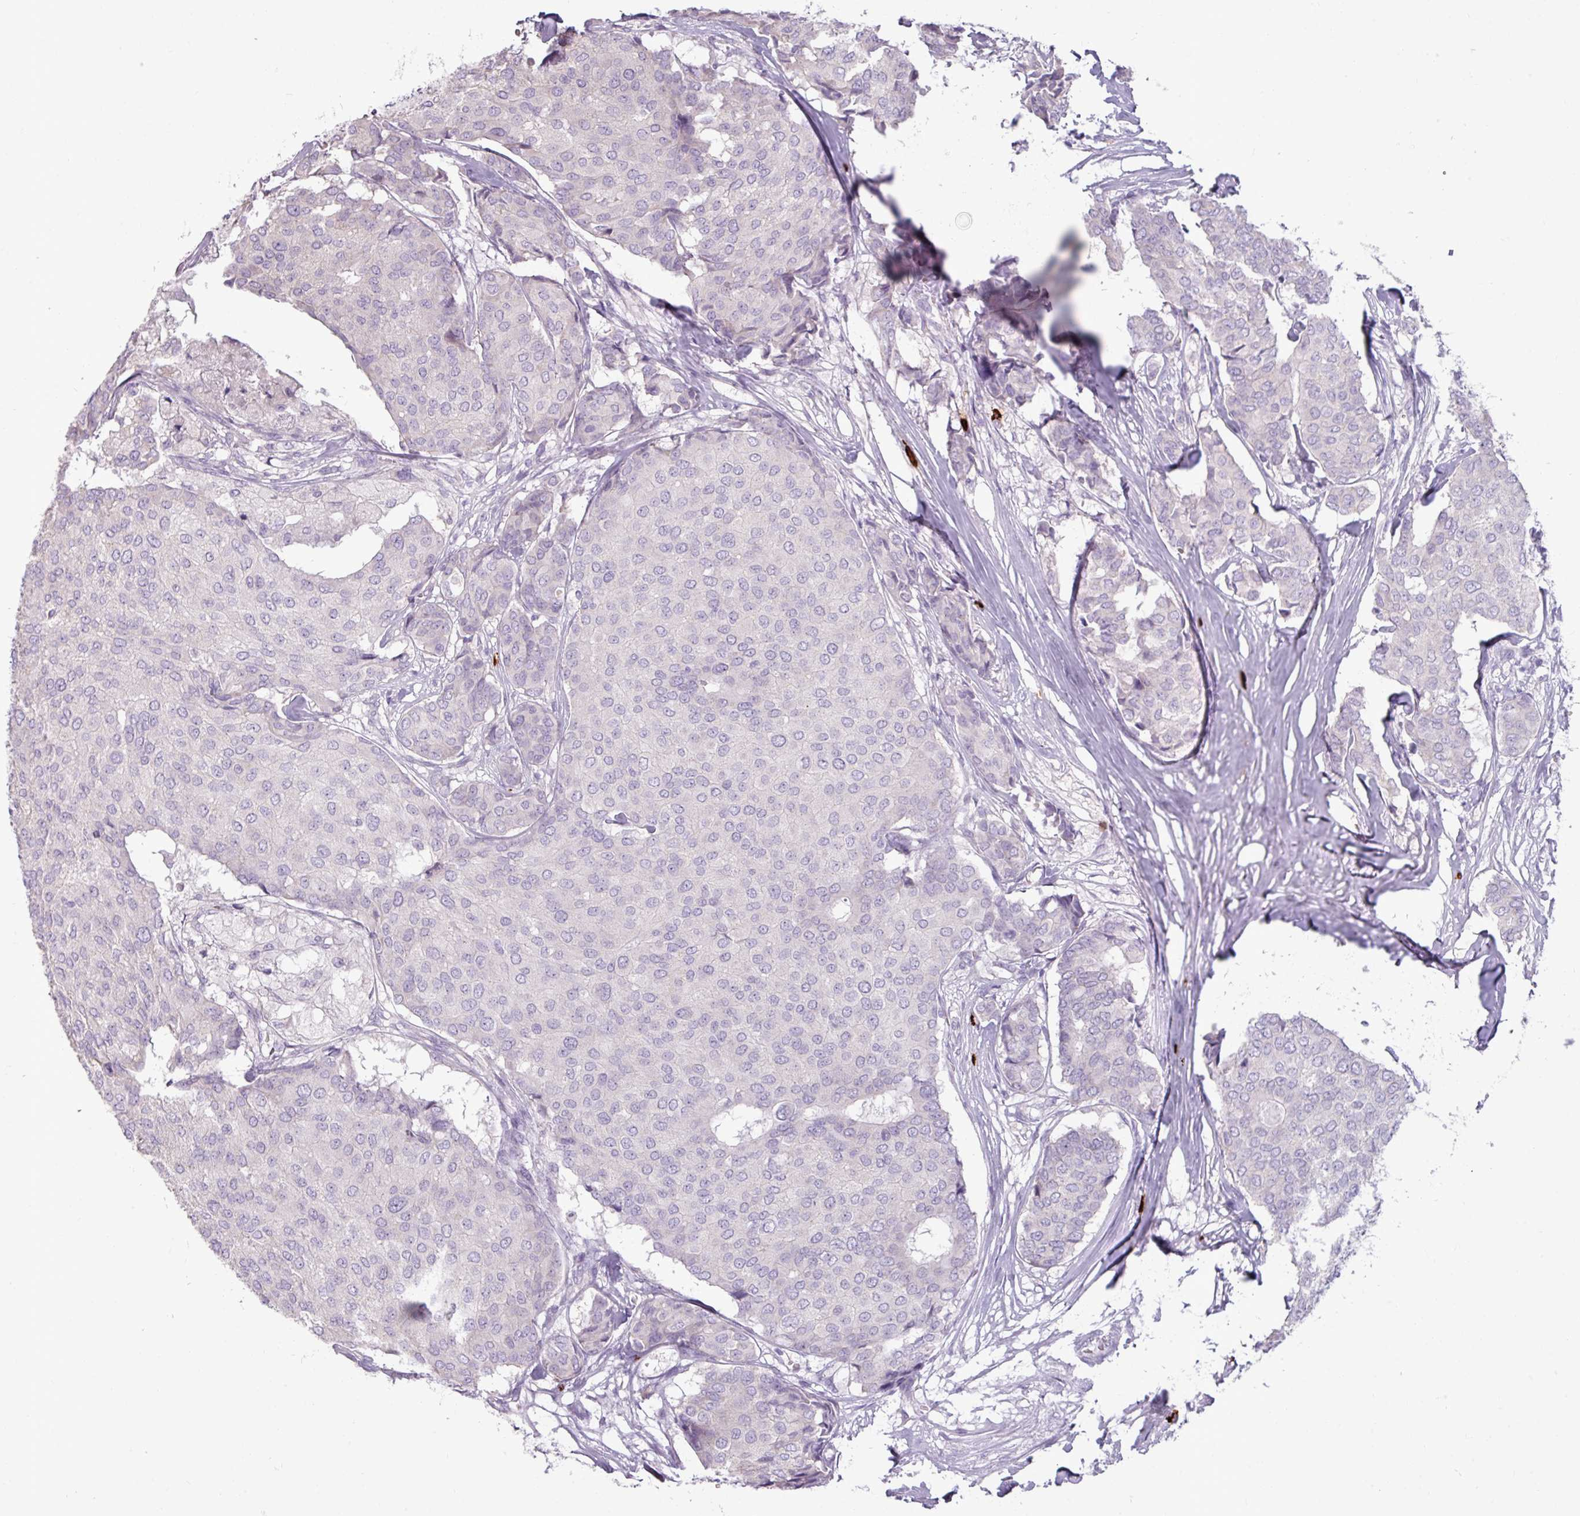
{"staining": {"intensity": "negative", "quantity": "none", "location": "none"}, "tissue": "breast cancer", "cell_type": "Tumor cells", "image_type": "cancer", "snomed": [{"axis": "morphology", "description": "Duct carcinoma"}, {"axis": "topography", "description": "Breast"}], "caption": "High magnification brightfield microscopy of breast cancer (invasive ductal carcinoma) stained with DAB (brown) and counterstained with hematoxylin (blue): tumor cells show no significant expression.", "gene": "TRIM39", "patient": {"sex": "female", "age": 75}}